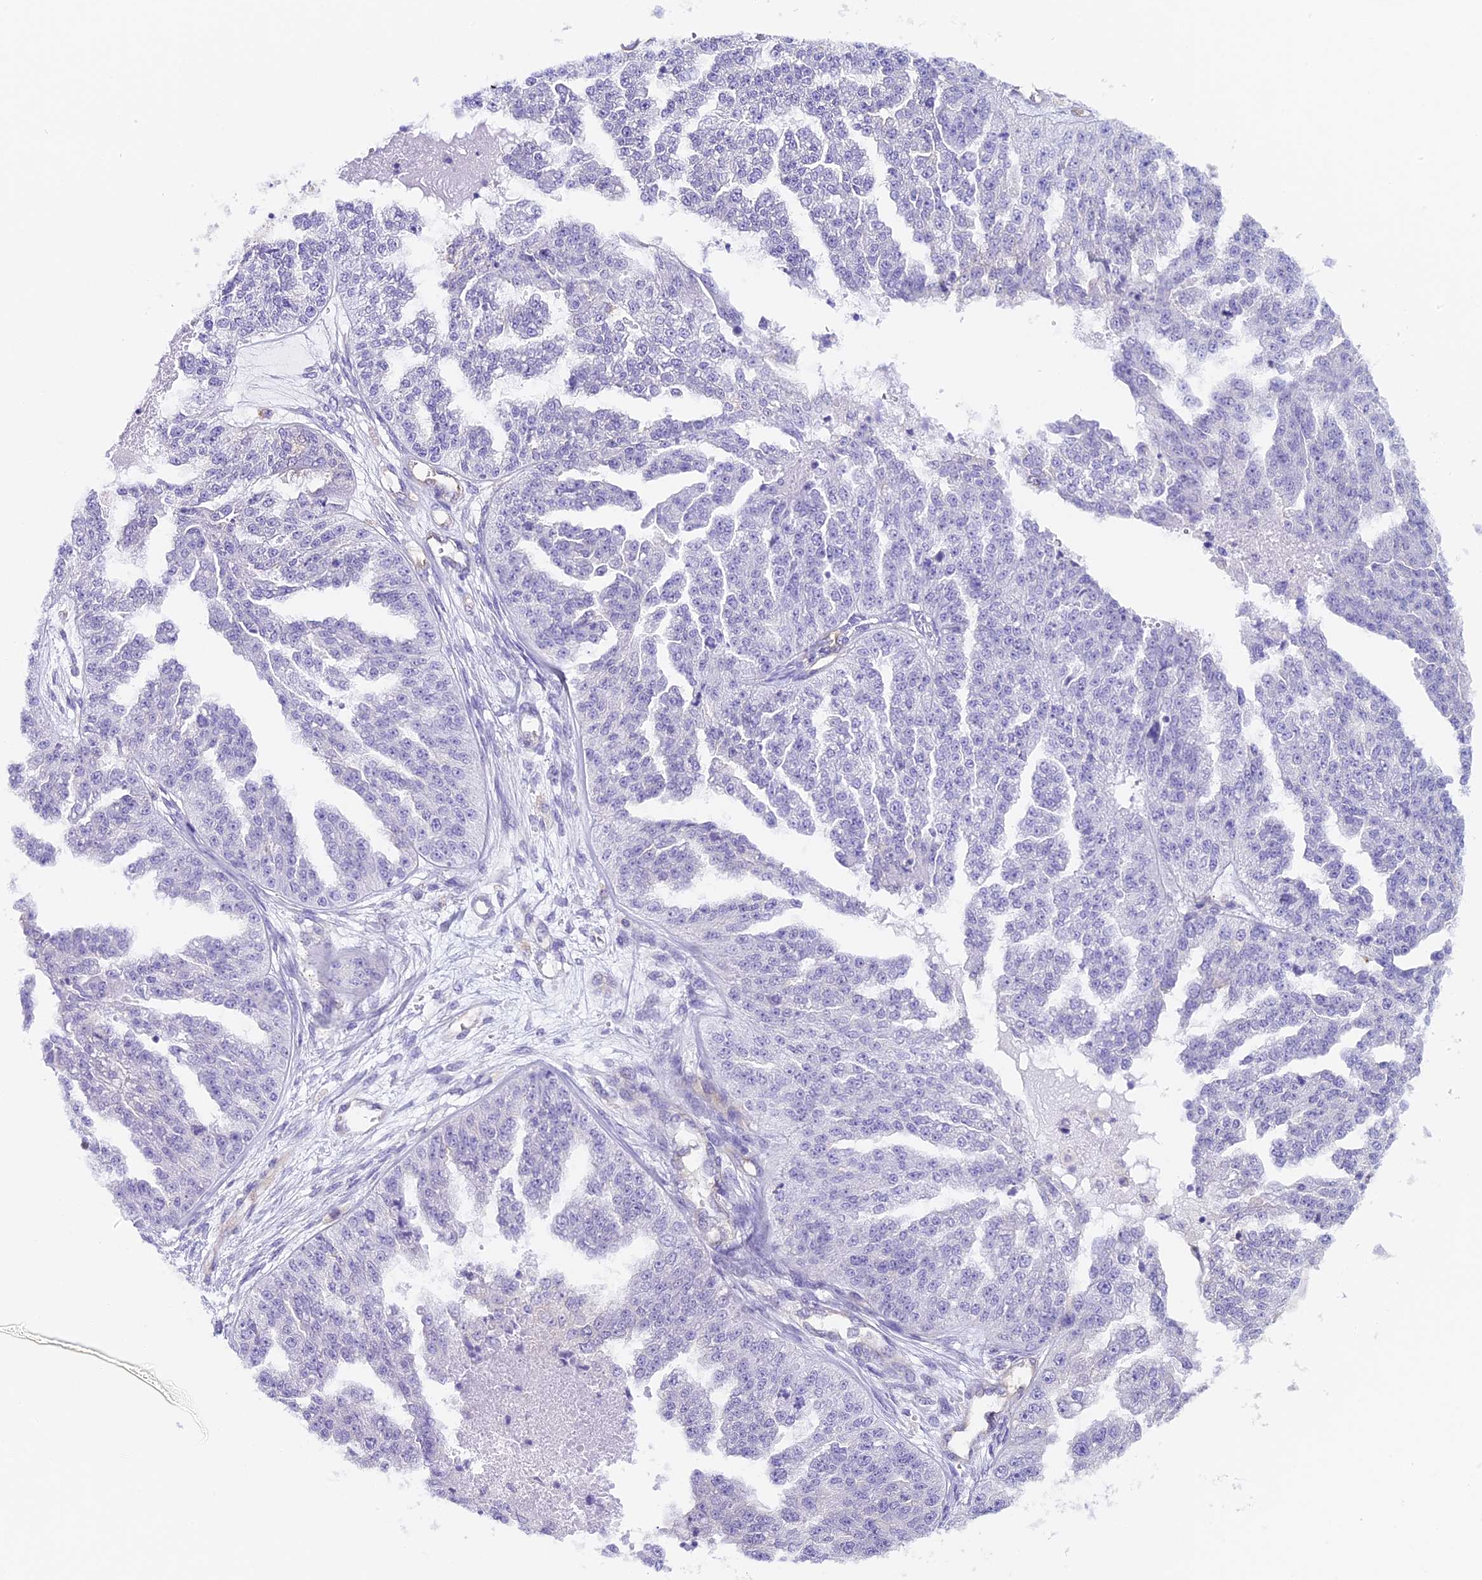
{"staining": {"intensity": "negative", "quantity": "none", "location": "none"}, "tissue": "ovarian cancer", "cell_type": "Tumor cells", "image_type": "cancer", "snomed": [{"axis": "morphology", "description": "Cystadenocarcinoma, serous, NOS"}, {"axis": "topography", "description": "Ovary"}], "caption": "IHC of ovarian serous cystadenocarcinoma demonstrates no staining in tumor cells.", "gene": "HOMER3", "patient": {"sex": "female", "age": 58}}